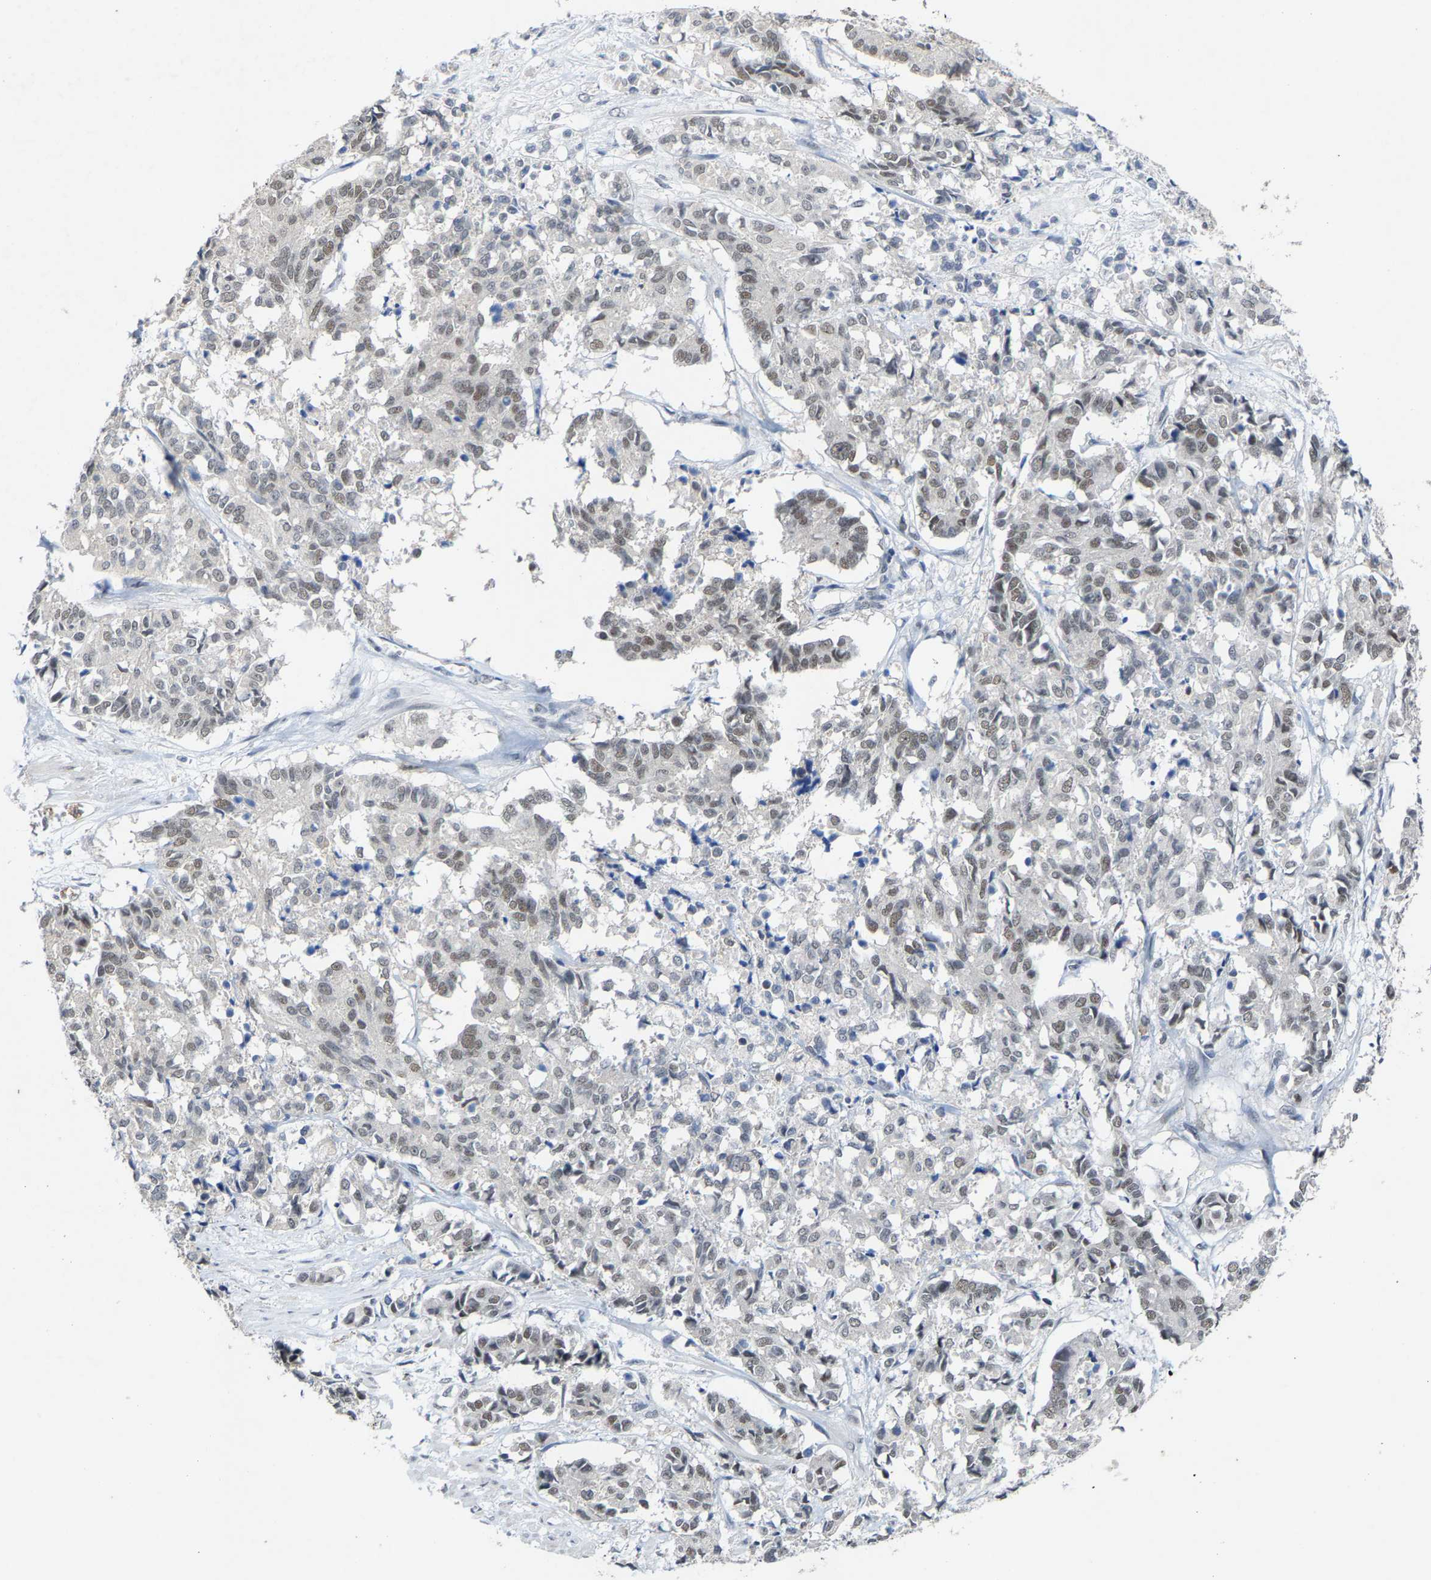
{"staining": {"intensity": "weak", "quantity": ">75%", "location": "nuclear"}, "tissue": "cervical cancer", "cell_type": "Tumor cells", "image_type": "cancer", "snomed": [{"axis": "morphology", "description": "Squamous cell carcinoma, NOS"}, {"axis": "topography", "description": "Cervix"}], "caption": "Tumor cells demonstrate weak nuclear positivity in about >75% of cells in cervical cancer. (DAB IHC, brown staining for protein, blue staining for nuclei).", "gene": "FGD3", "patient": {"sex": "female", "age": 35}}